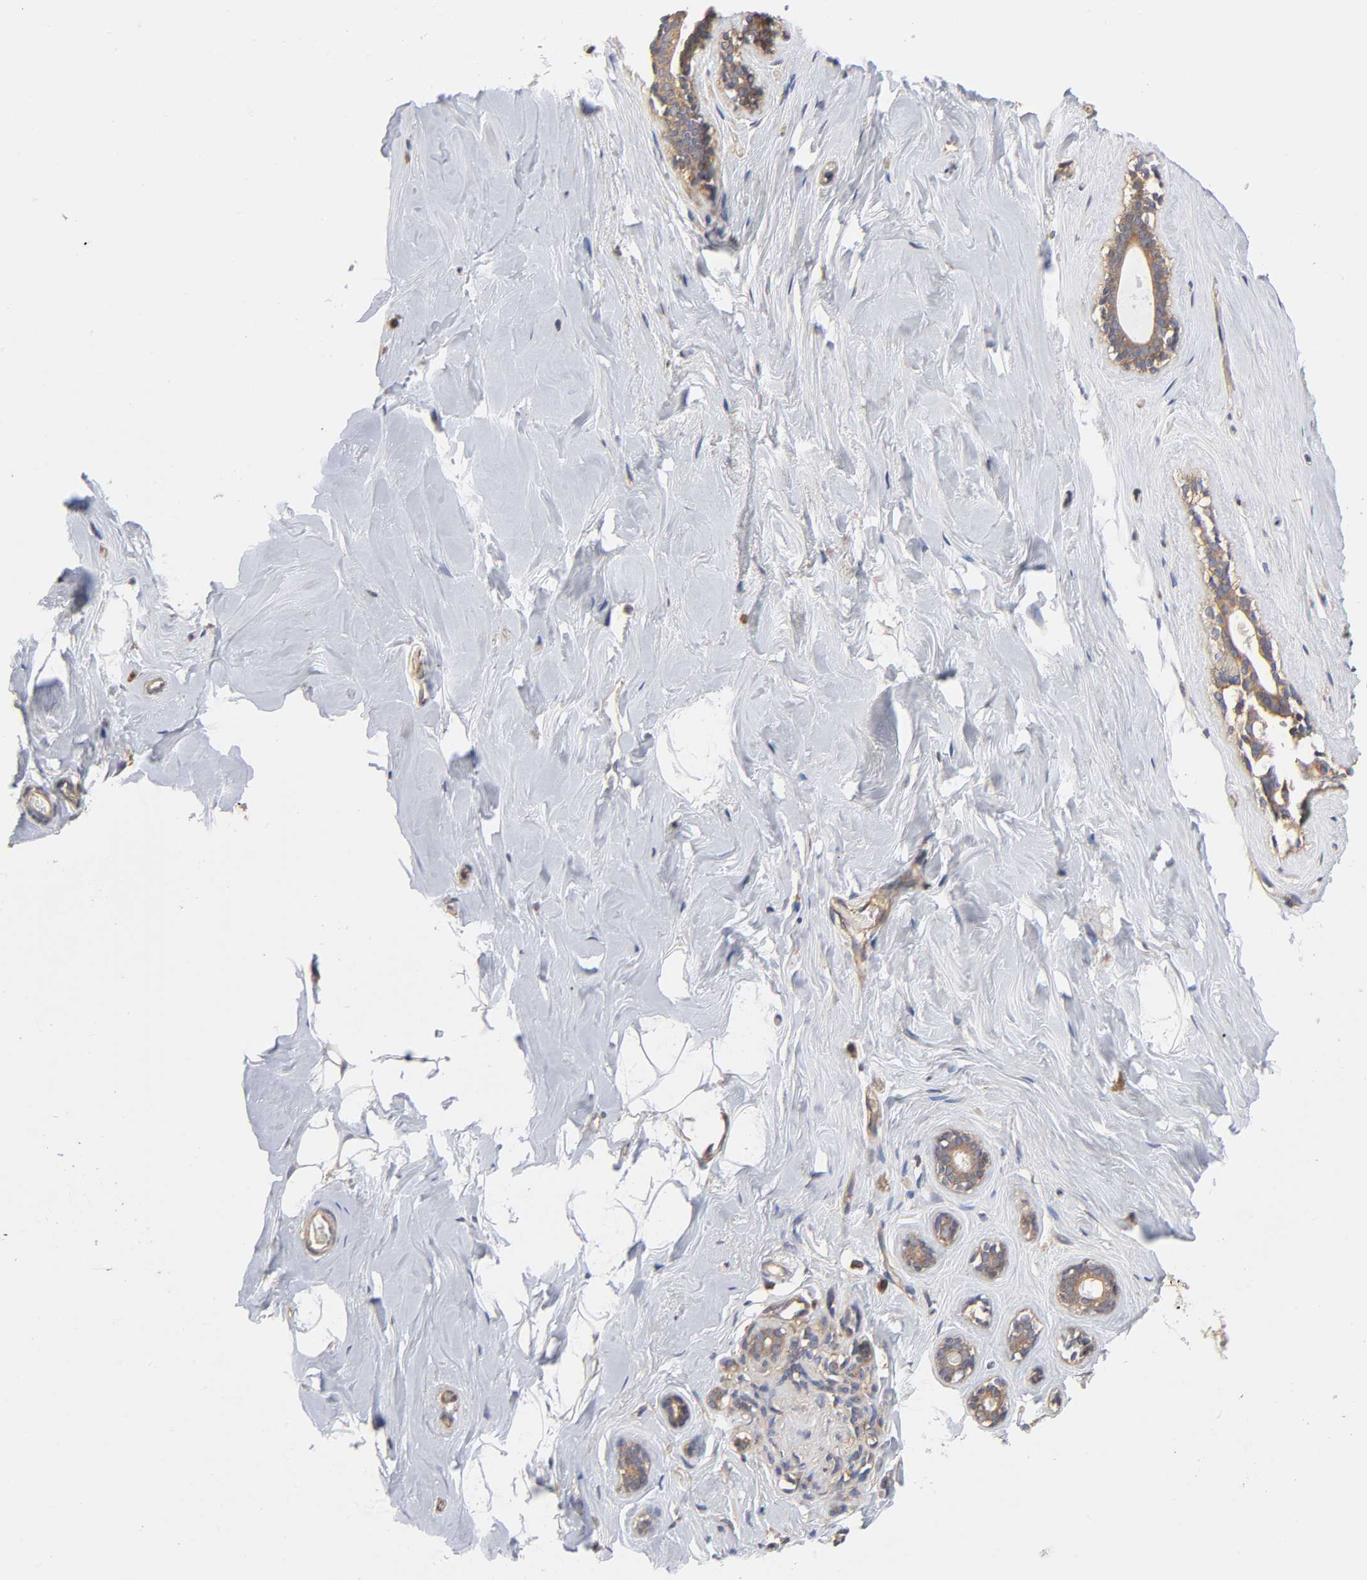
{"staining": {"intensity": "weak", "quantity": "25%-75%", "location": "cytoplasmic/membranous"}, "tissue": "breast", "cell_type": "Adipocytes", "image_type": "normal", "snomed": [{"axis": "morphology", "description": "Normal tissue, NOS"}, {"axis": "topography", "description": "Breast"}], "caption": "Brown immunohistochemical staining in normal breast exhibits weak cytoplasmic/membranous expression in about 25%-75% of adipocytes.", "gene": "STRN3", "patient": {"sex": "female", "age": 75}}